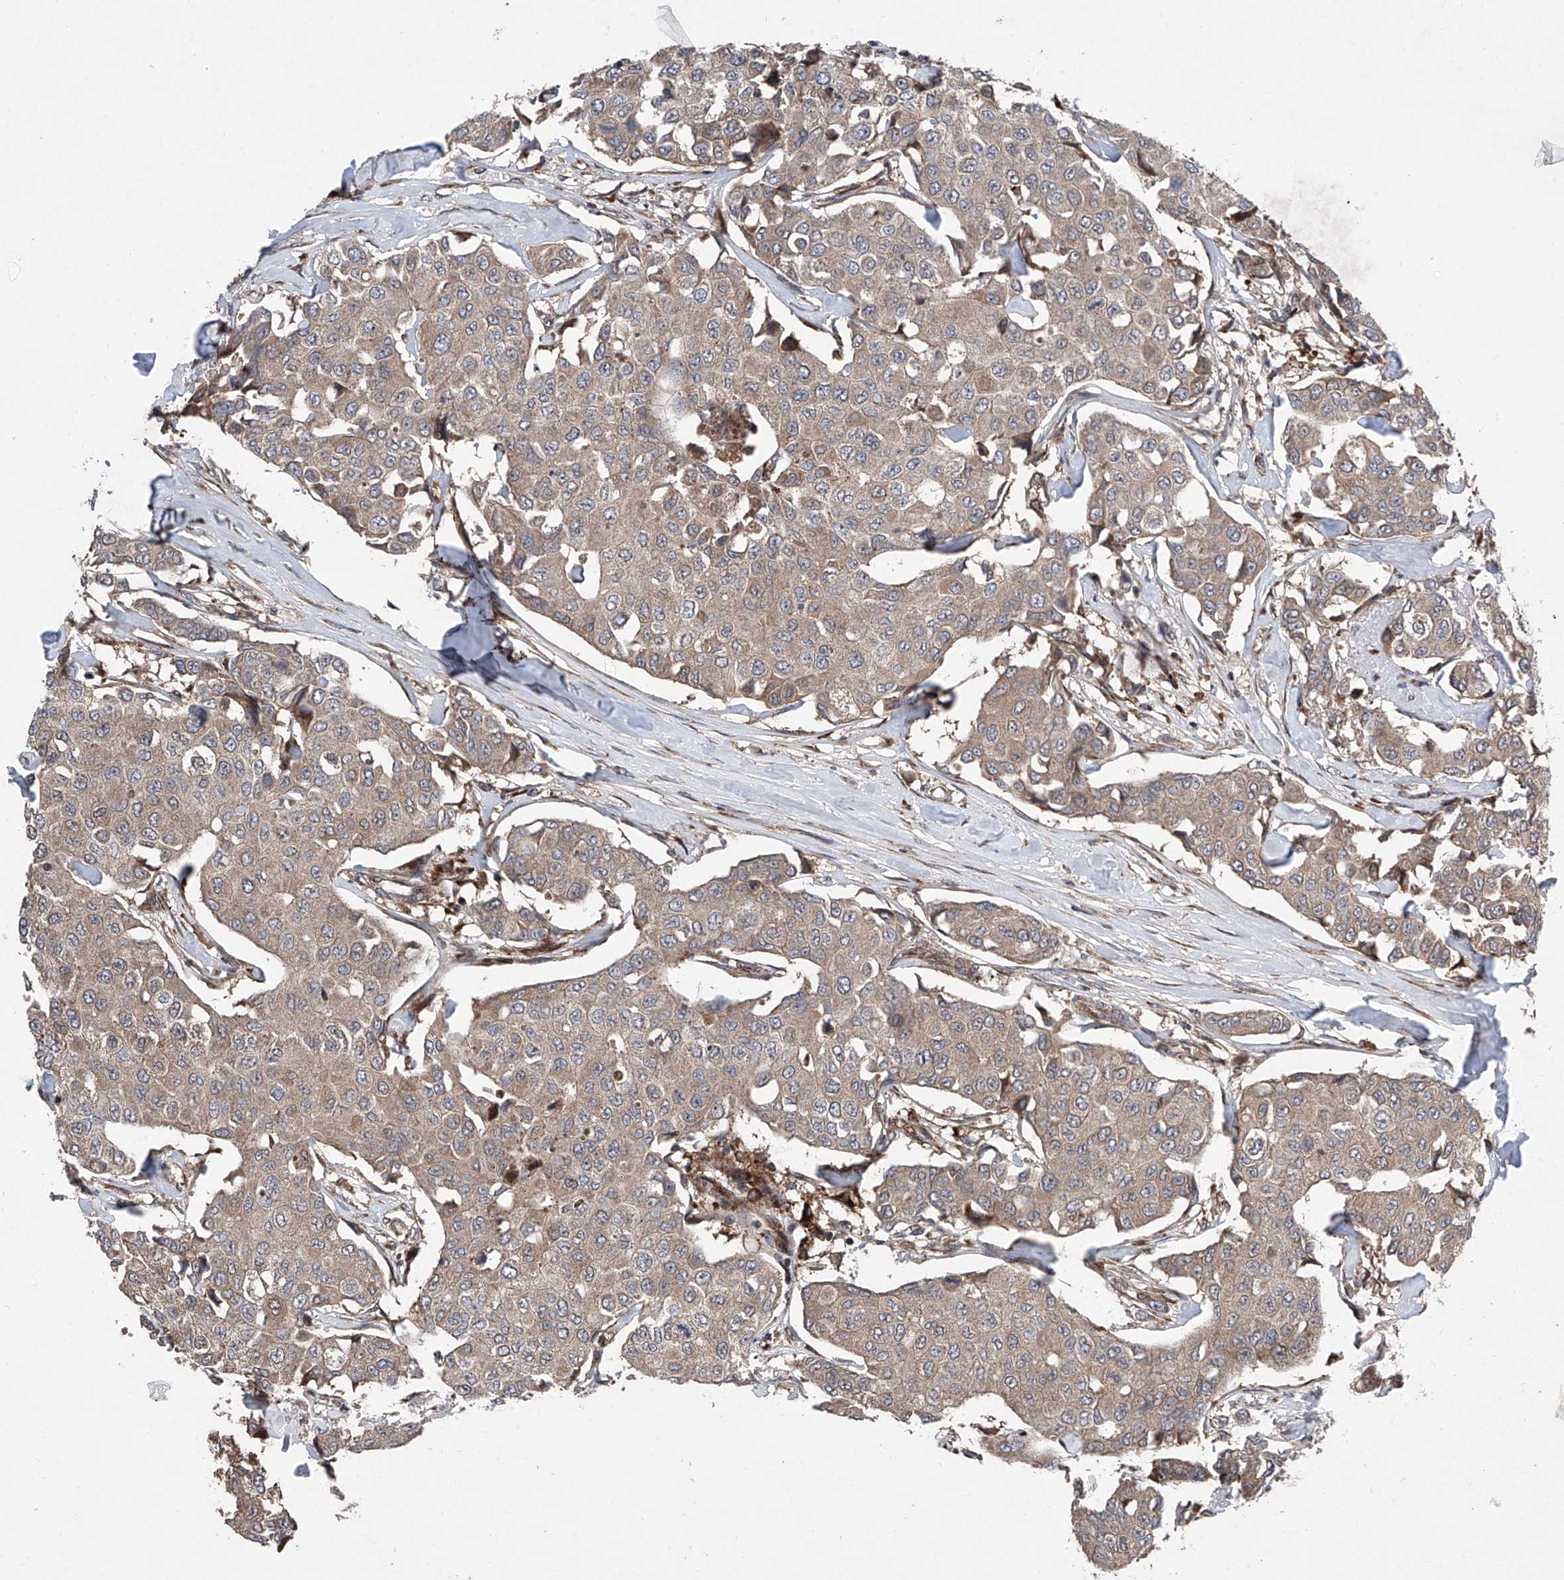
{"staining": {"intensity": "weak", "quantity": ">75%", "location": "cytoplasmic/membranous"}, "tissue": "breast cancer", "cell_type": "Tumor cells", "image_type": "cancer", "snomed": [{"axis": "morphology", "description": "Duct carcinoma"}, {"axis": "topography", "description": "Breast"}], "caption": "Protein expression analysis of breast cancer exhibits weak cytoplasmic/membranous positivity in about >75% of tumor cells.", "gene": "DAD1", "patient": {"sex": "female", "age": 80}}